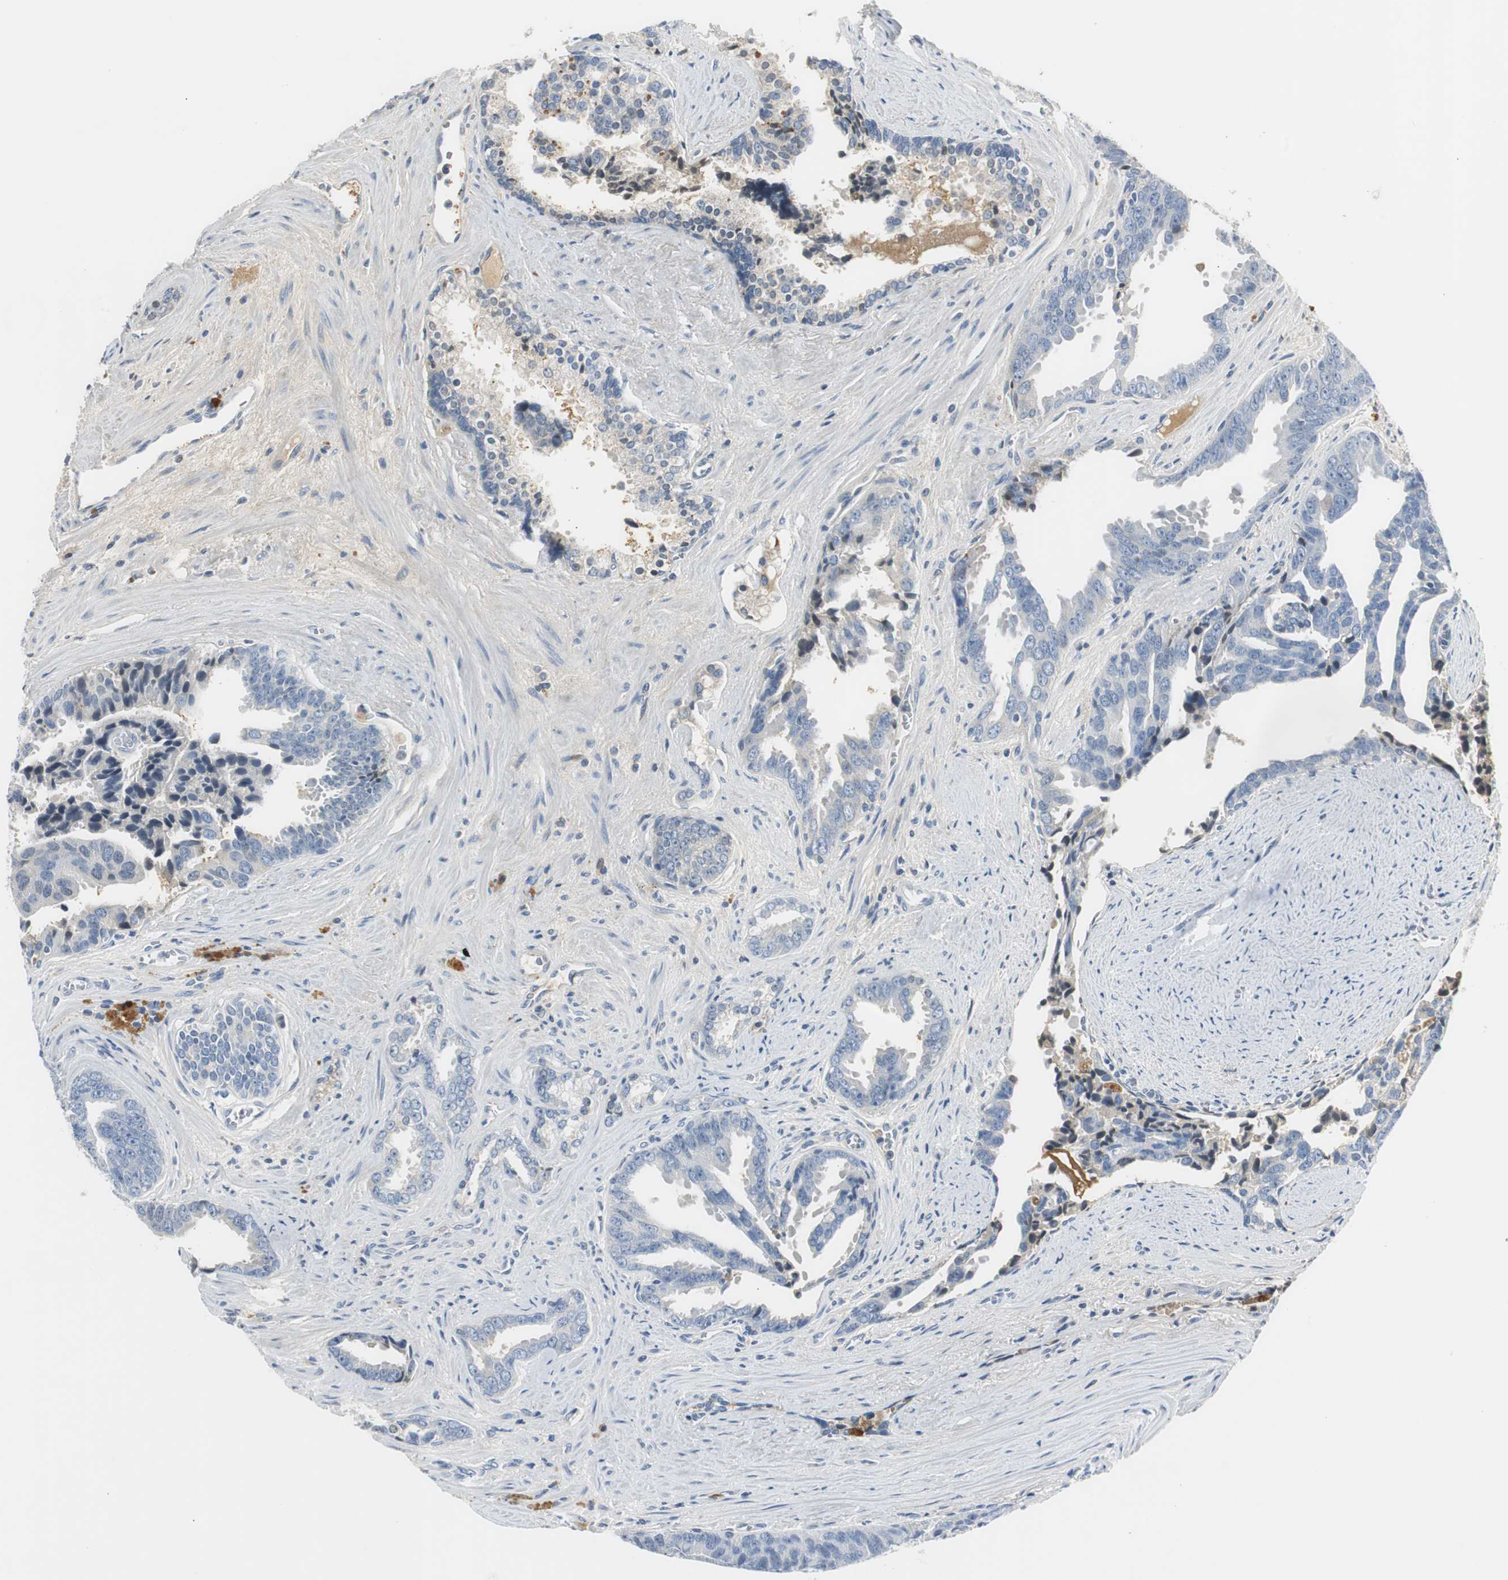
{"staining": {"intensity": "negative", "quantity": "none", "location": "none"}, "tissue": "prostate cancer", "cell_type": "Tumor cells", "image_type": "cancer", "snomed": [{"axis": "morphology", "description": "Adenocarcinoma, High grade"}, {"axis": "topography", "description": "Prostate"}], "caption": "Immunohistochemical staining of prostate cancer reveals no significant positivity in tumor cells. (Brightfield microscopy of DAB immunohistochemistry (IHC) at high magnification).", "gene": "SERPINF1", "patient": {"sex": "male", "age": 67}}